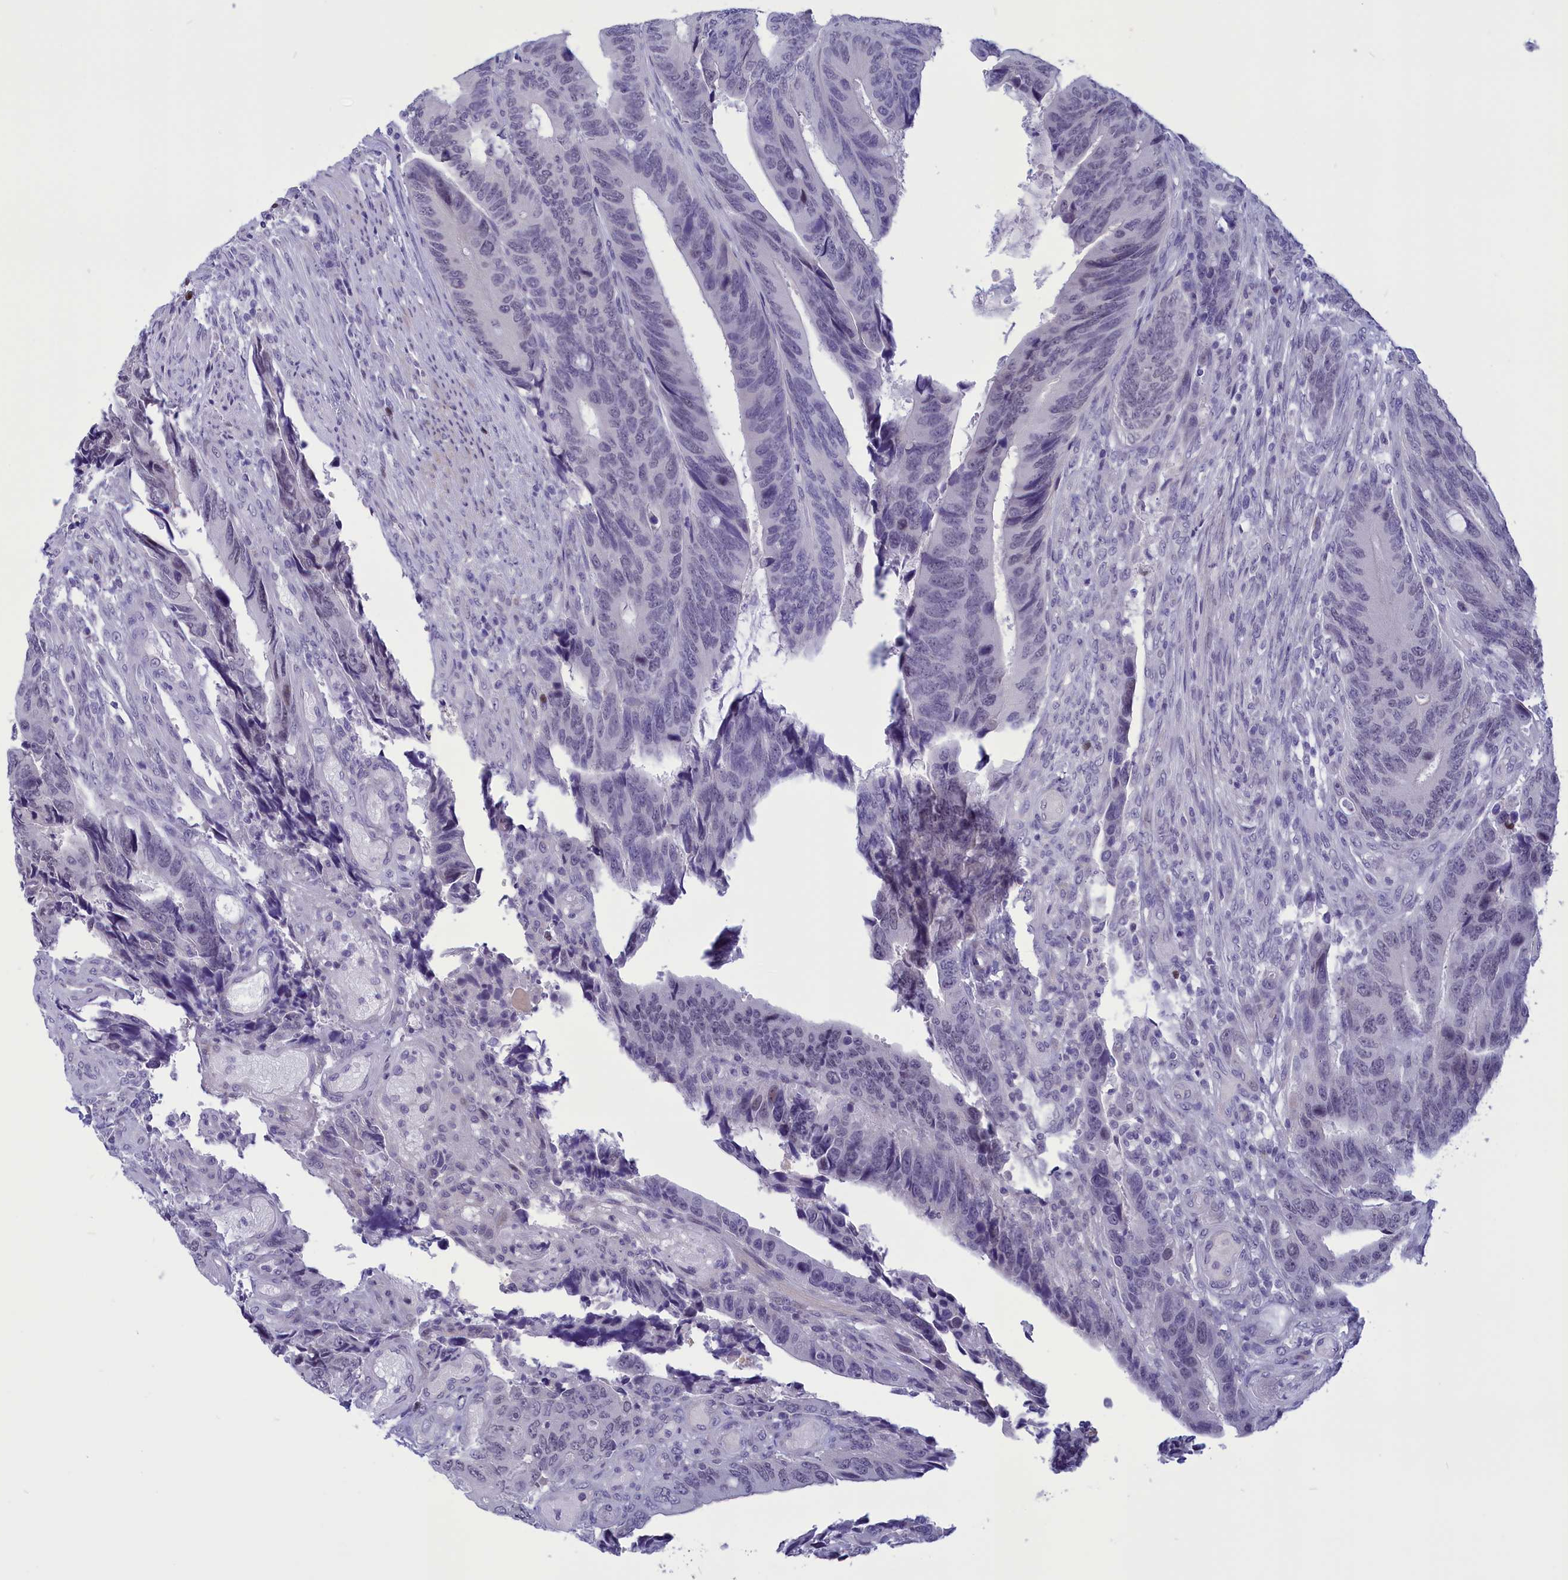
{"staining": {"intensity": "negative", "quantity": "none", "location": "none"}, "tissue": "colorectal cancer", "cell_type": "Tumor cells", "image_type": "cancer", "snomed": [{"axis": "morphology", "description": "Adenocarcinoma, NOS"}, {"axis": "topography", "description": "Colon"}], "caption": "The image demonstrates no significant expression in tumor cells of colorectal cancer.", "gene": "ELOA2", "patient": {"sex": "male", "age": 87}}